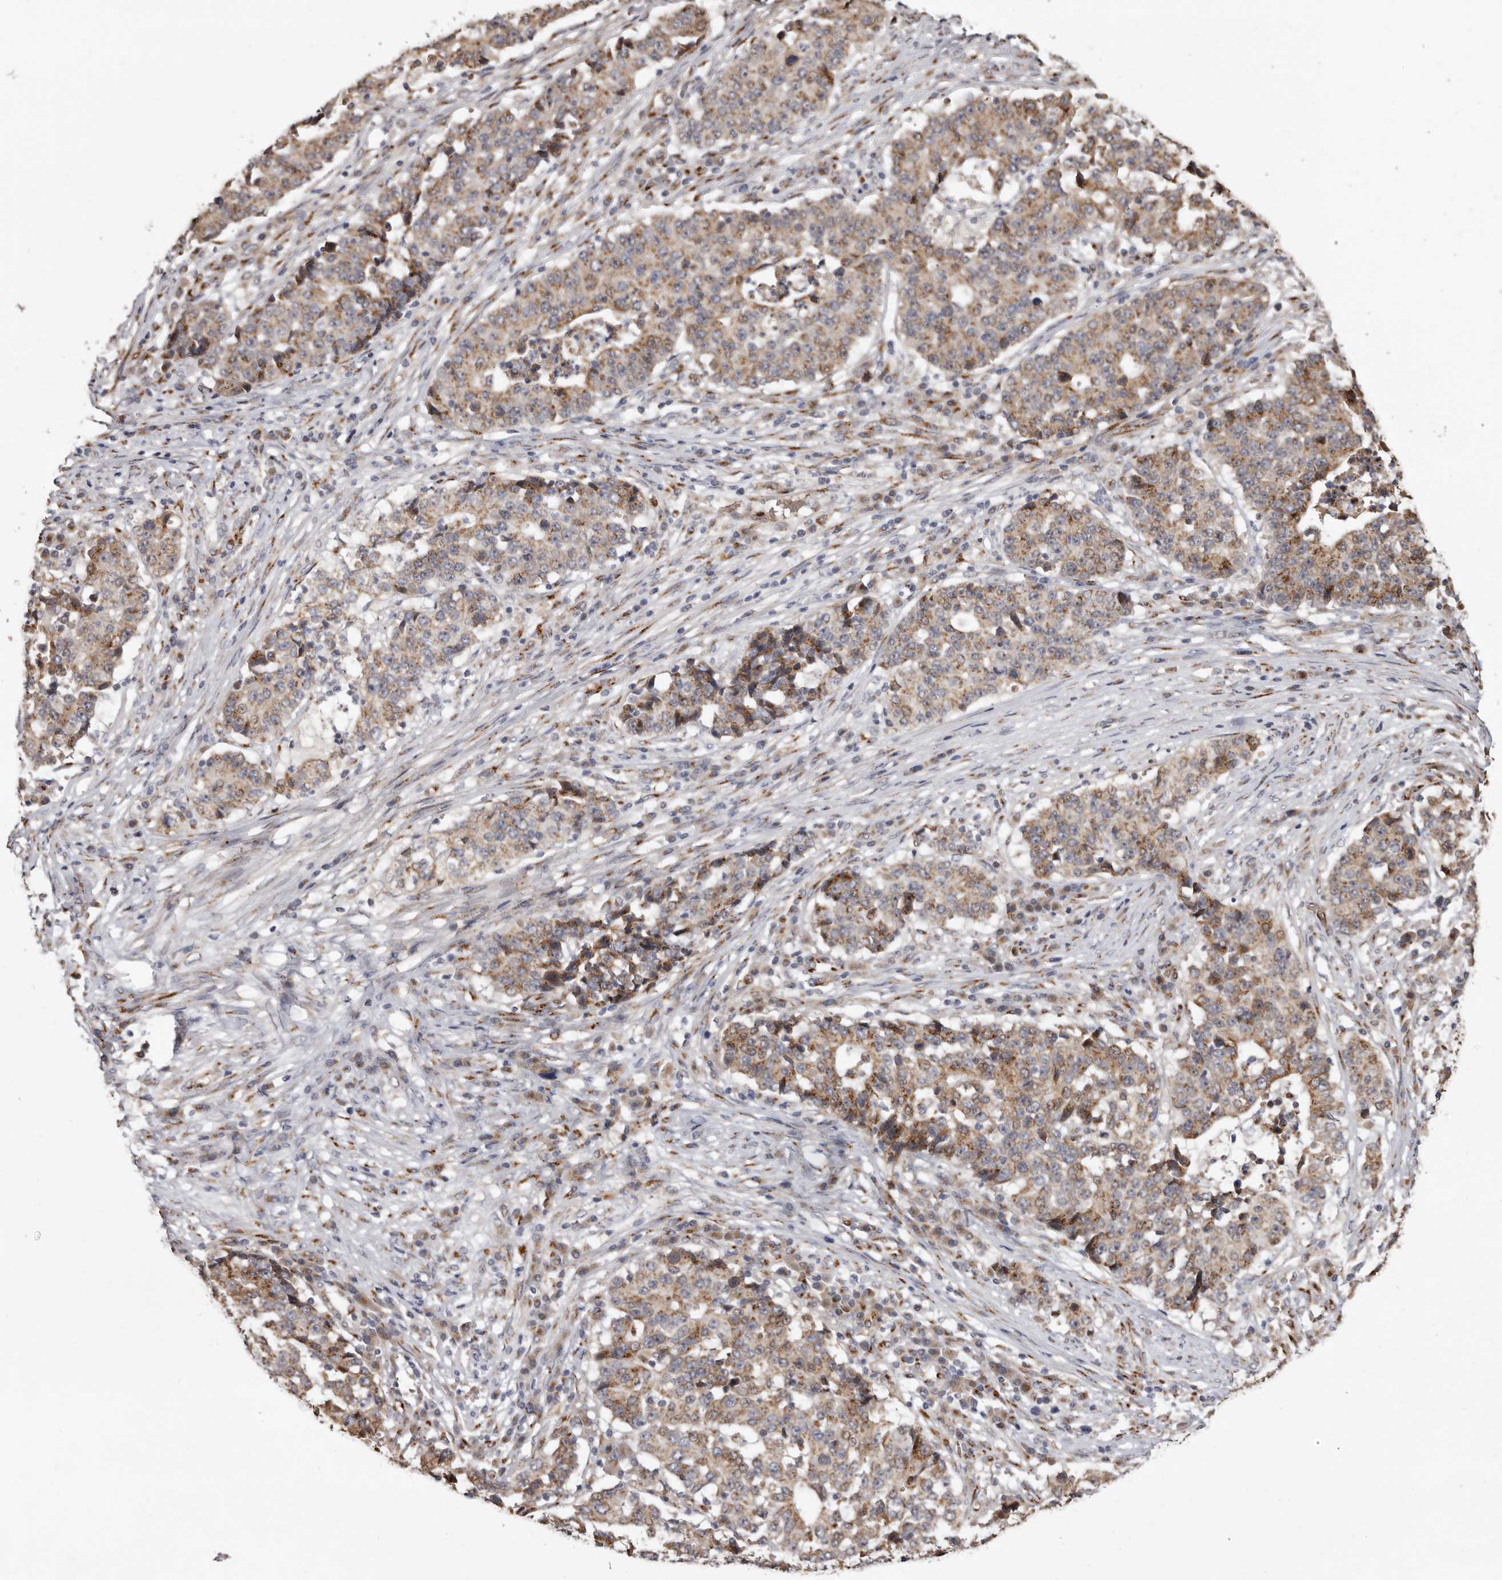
{"staining": {"intensity": "moderate", "quantity": ">75%", "location": "cytoplasmic/membranous"}, "tissue": "stomach cancer", "cell_type": "Tumor cells", "image_type": "cancer", "snomed": [{"axis": "morphology", "description": "Adenocarcinoma, NOS"}, {"axis": "topography", "description": "Stomach"}], "caption": "Stomach cancer (adenocarcinoma) tissue displays moderate cytoplasmic/membranous positivity in about >75% of tumor cells, visualized by immunohistochemistry. The staining is performed using DAB (3,3'-diaminobenzidine) brown chromogen to label protein expression. The nuclei are counter-stained blue using hematoxylin.", "gene": "ENTREP1", "patient": {"sex": "male", "age": 59}}